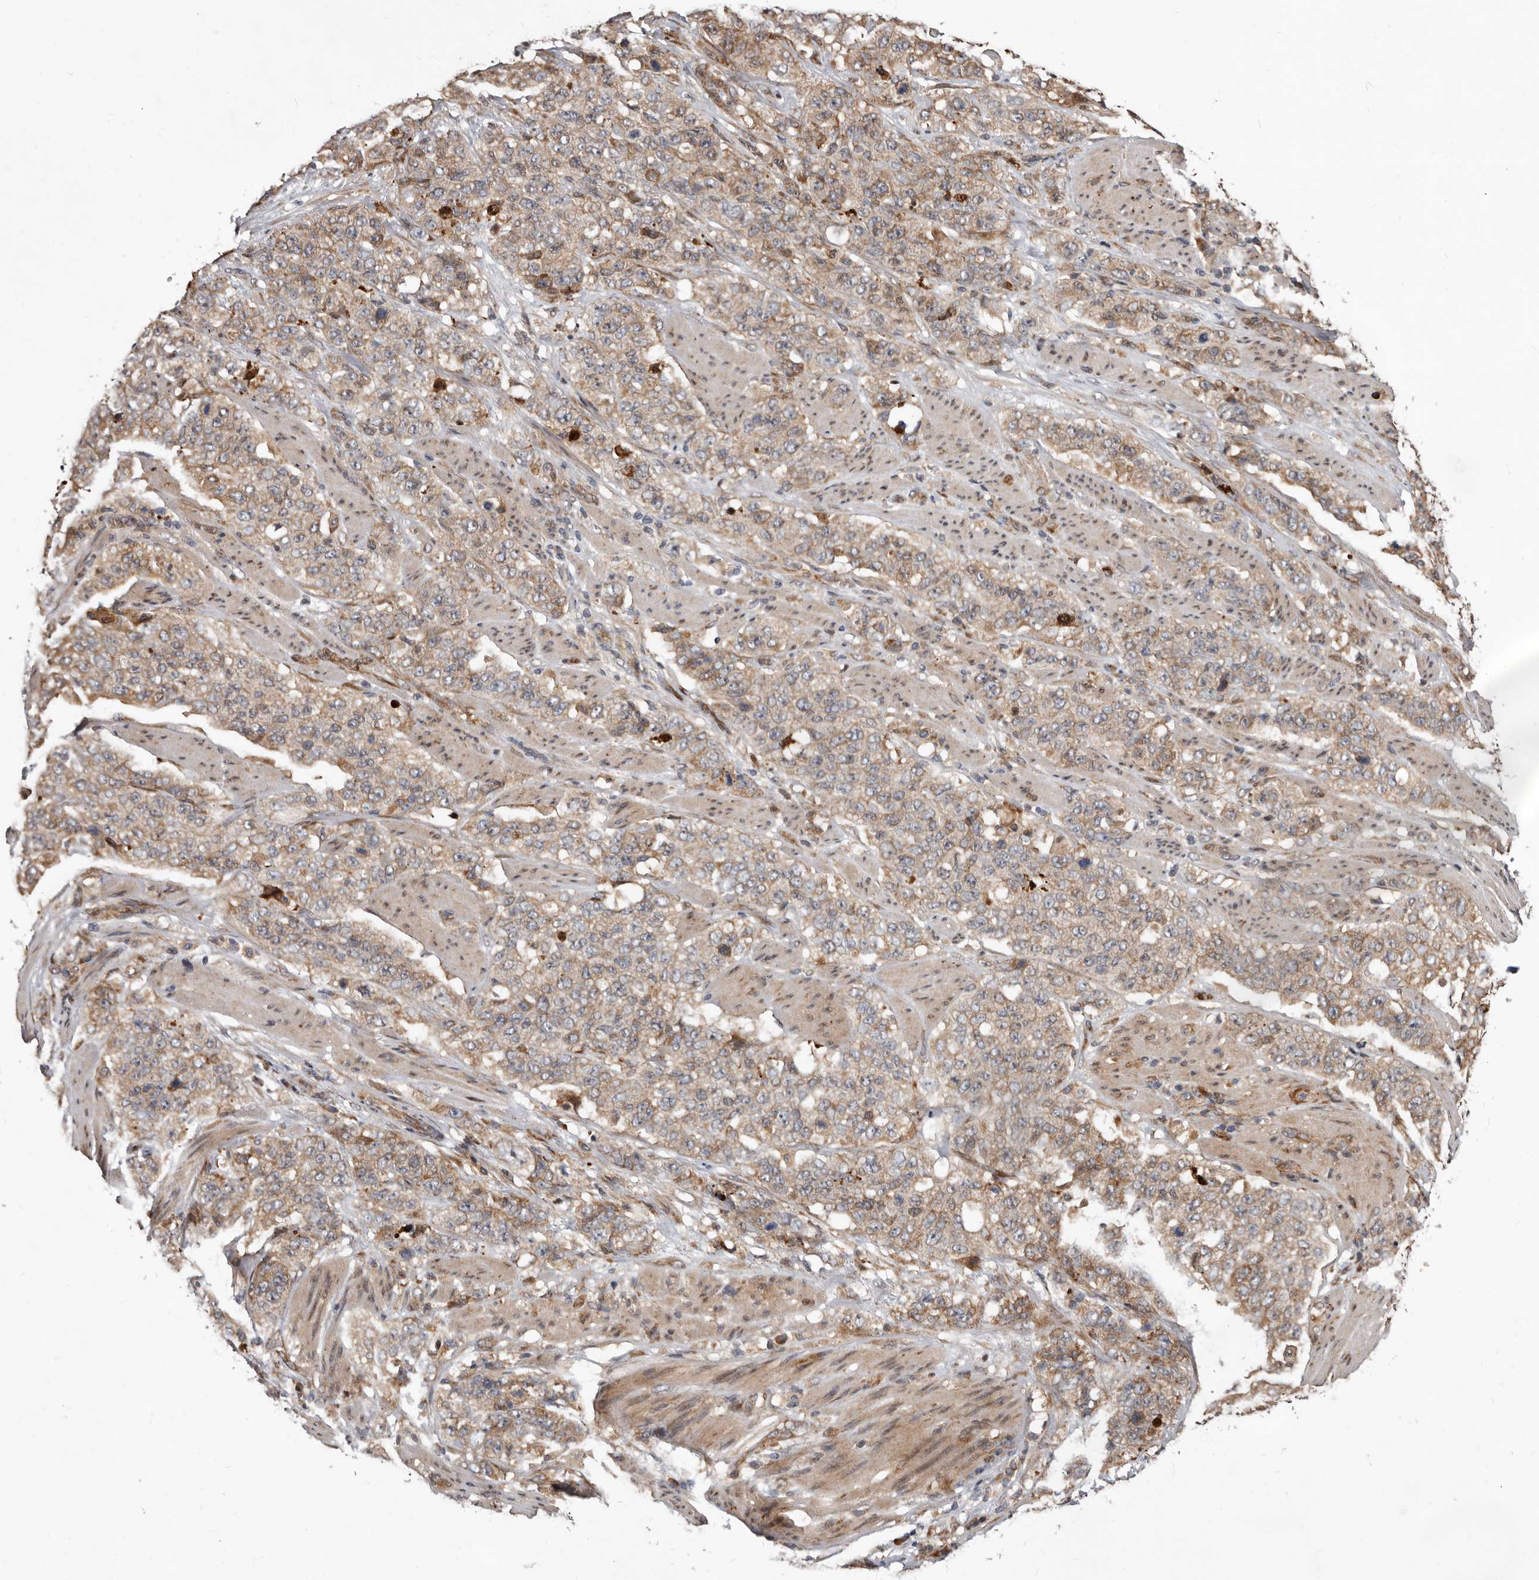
{"staining": {"intensity": "weak", "quantity": "25%-75%", "location": "cytoplasmic/membranous"}, "tissue": "stomach cancer", "cell_type": "Tumor cells", "image_type": "cancer", "snomed": [{"axis": "morphology", "description": "Adenocarcinoma, NOS"}, {"axis": "topography", "description": "Stomach"}], "caption": "Protein expression by immunohistochemistry reveals weak cytoplasmic/membranous staining in about 25%-75% of tumor cells in stomach adenocarcinoma.", "gene": "WEE2", "patient": {"sex": "male", "age": 48}}